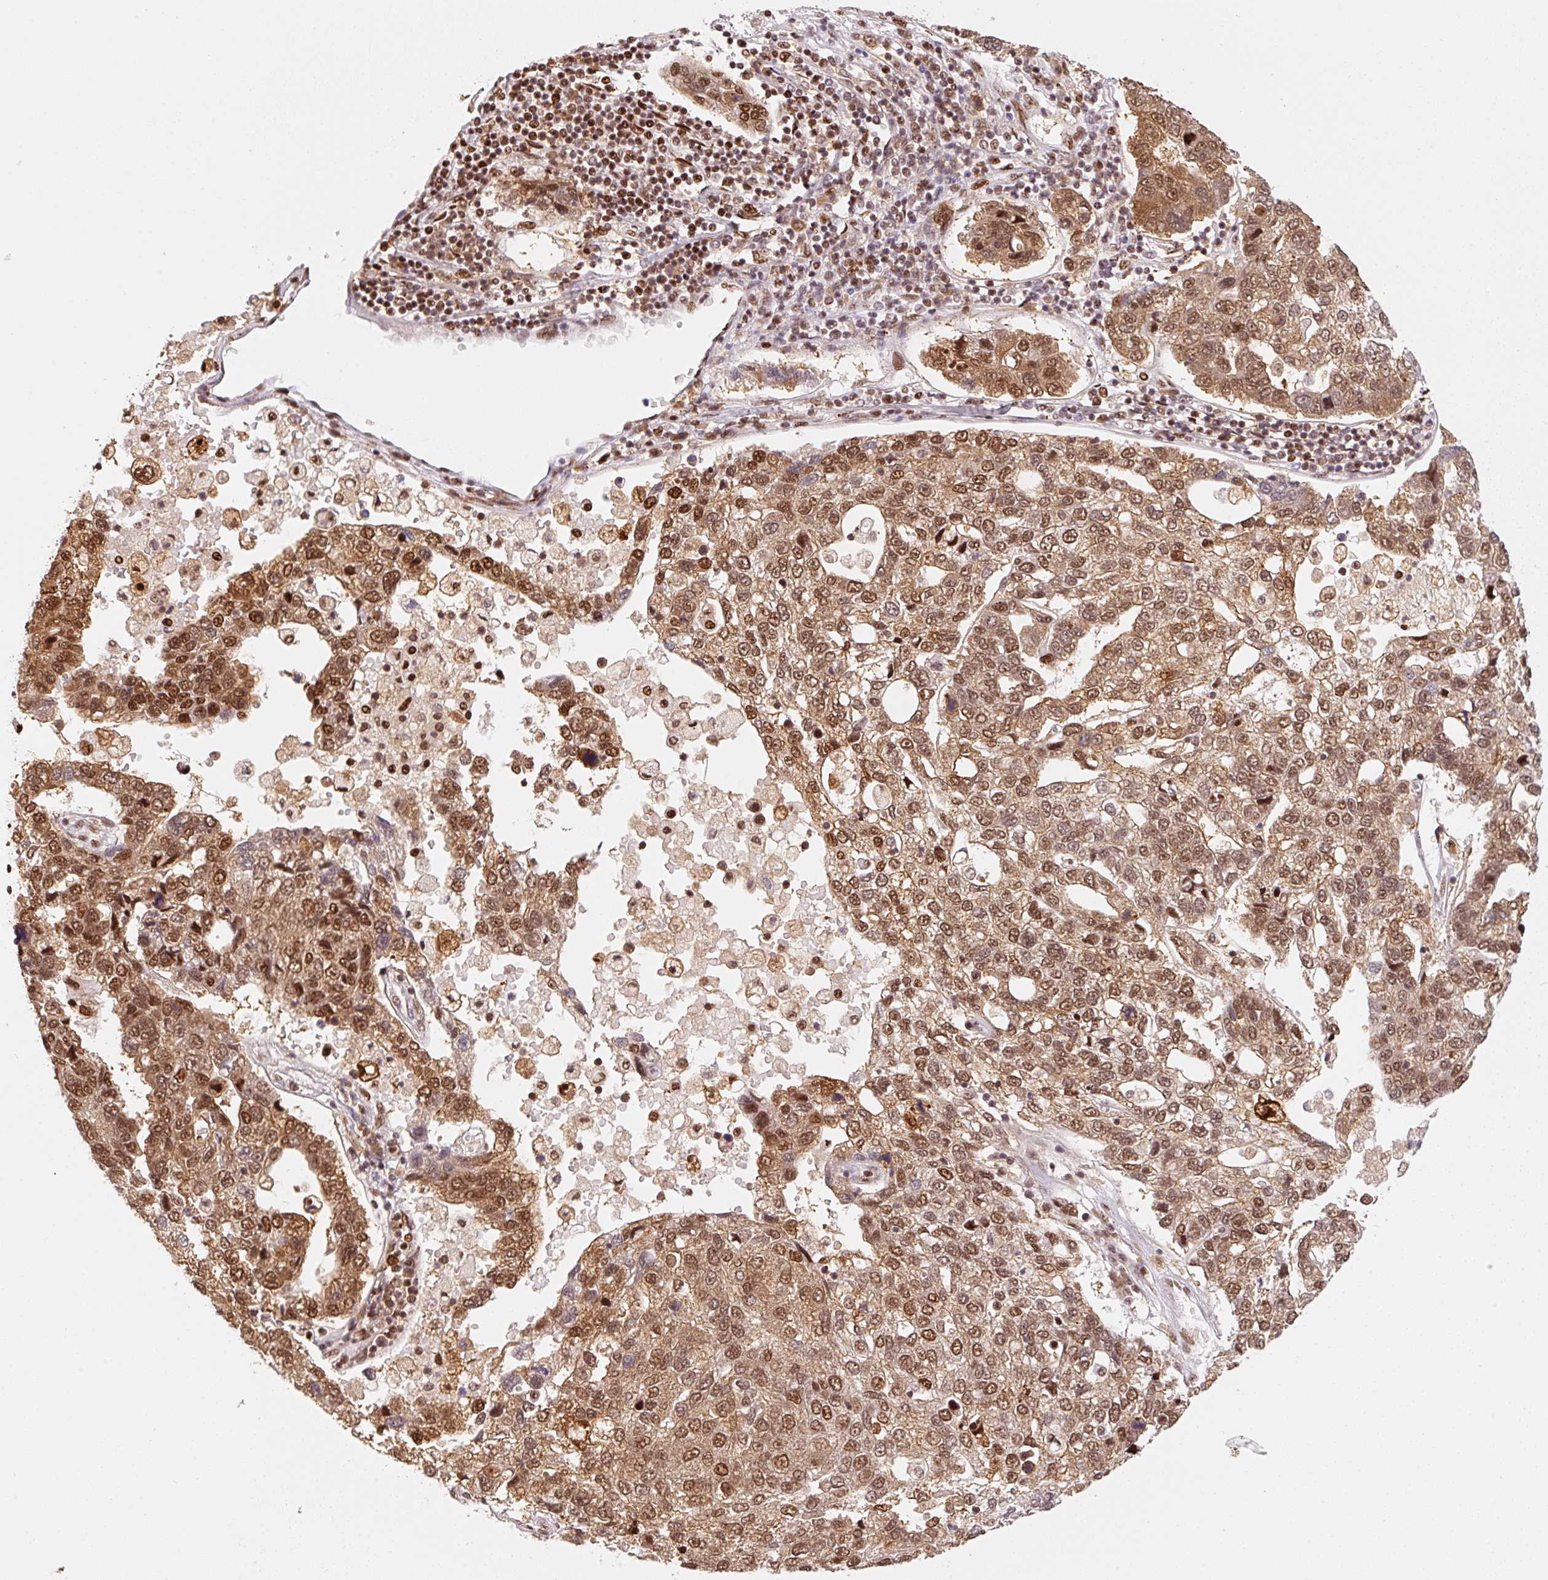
{"staining": {"intensity": "strong", "quantity": ">75%", "location": "cytoplasmic/membranous,nuclear"}, "tissue": "pancreatic cancer", "cell_type": "Tumor cells", "image_type": "cancer", "snomed": [{"axis": "morphology", "description": "Adenocarcinoma, NOS"}, {"axis": "topography", "description": "Pancreas"}], "caption": "Pancreatic cancer stained for a protein (brown) displays strong cytoplasmic/membranous and nuclear positive positivity in approximately >75% of tumor cells.", "gene": "GPR139", "patient": {"sex": "female", "age": 61}}